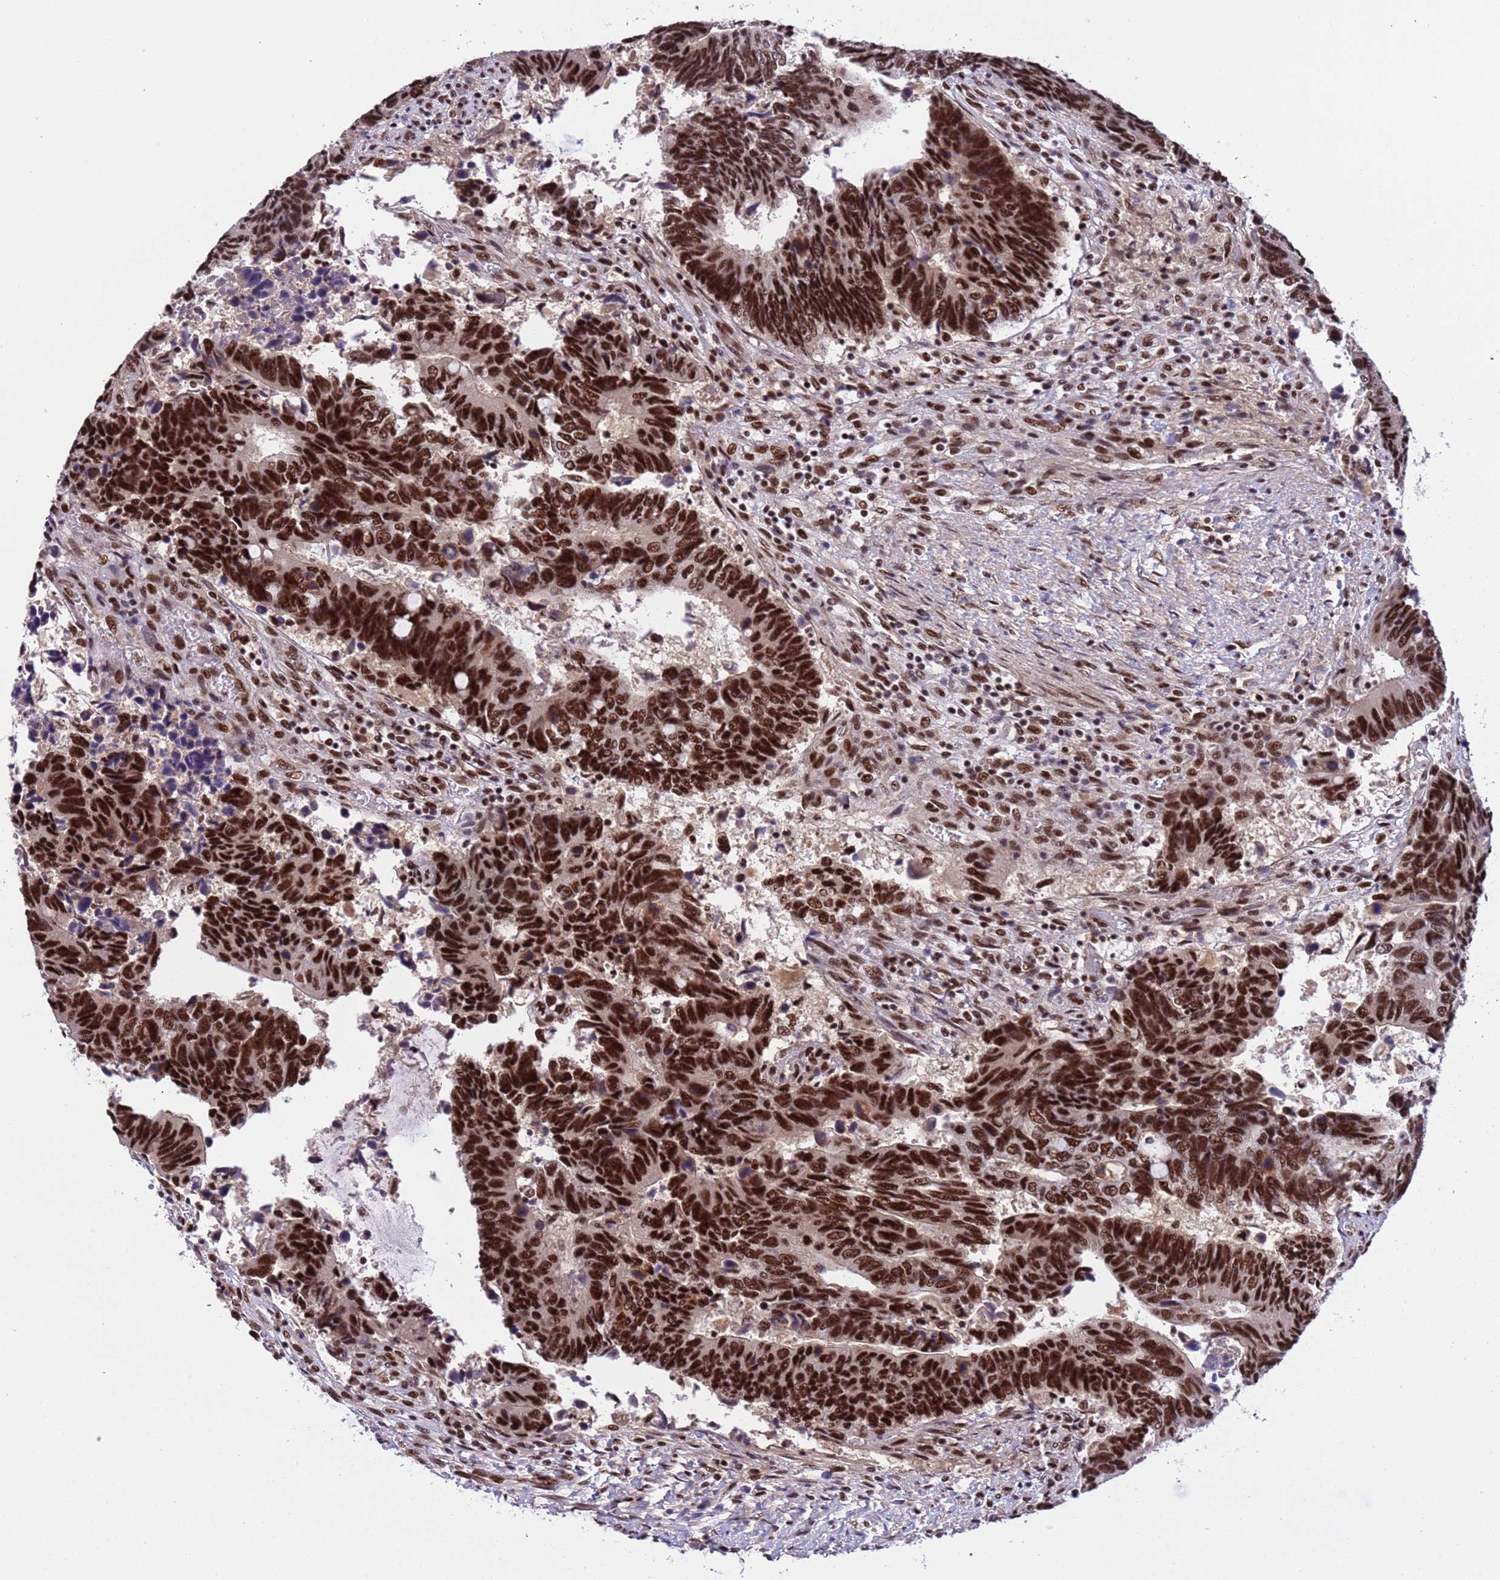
{"staining": {"intensity": "strong", "quantity": ">75%", "location": "nuclear"}, "tissue": "colorectal cancer", "cell_type": "Tumor cells", "image_type": "cancer", "snomed": [{"axis": "morphology", "description": "Adenocarcinoma, NOS"}, {"axis": "topography", "description": "Colon"}], "caption": "Strong nuclear protein staining is seen in about >75% of tumor cells in adenocarcinoma (colorectal).", "gene": "SRRT", "patient": {"sex": "male", "age": 87}}